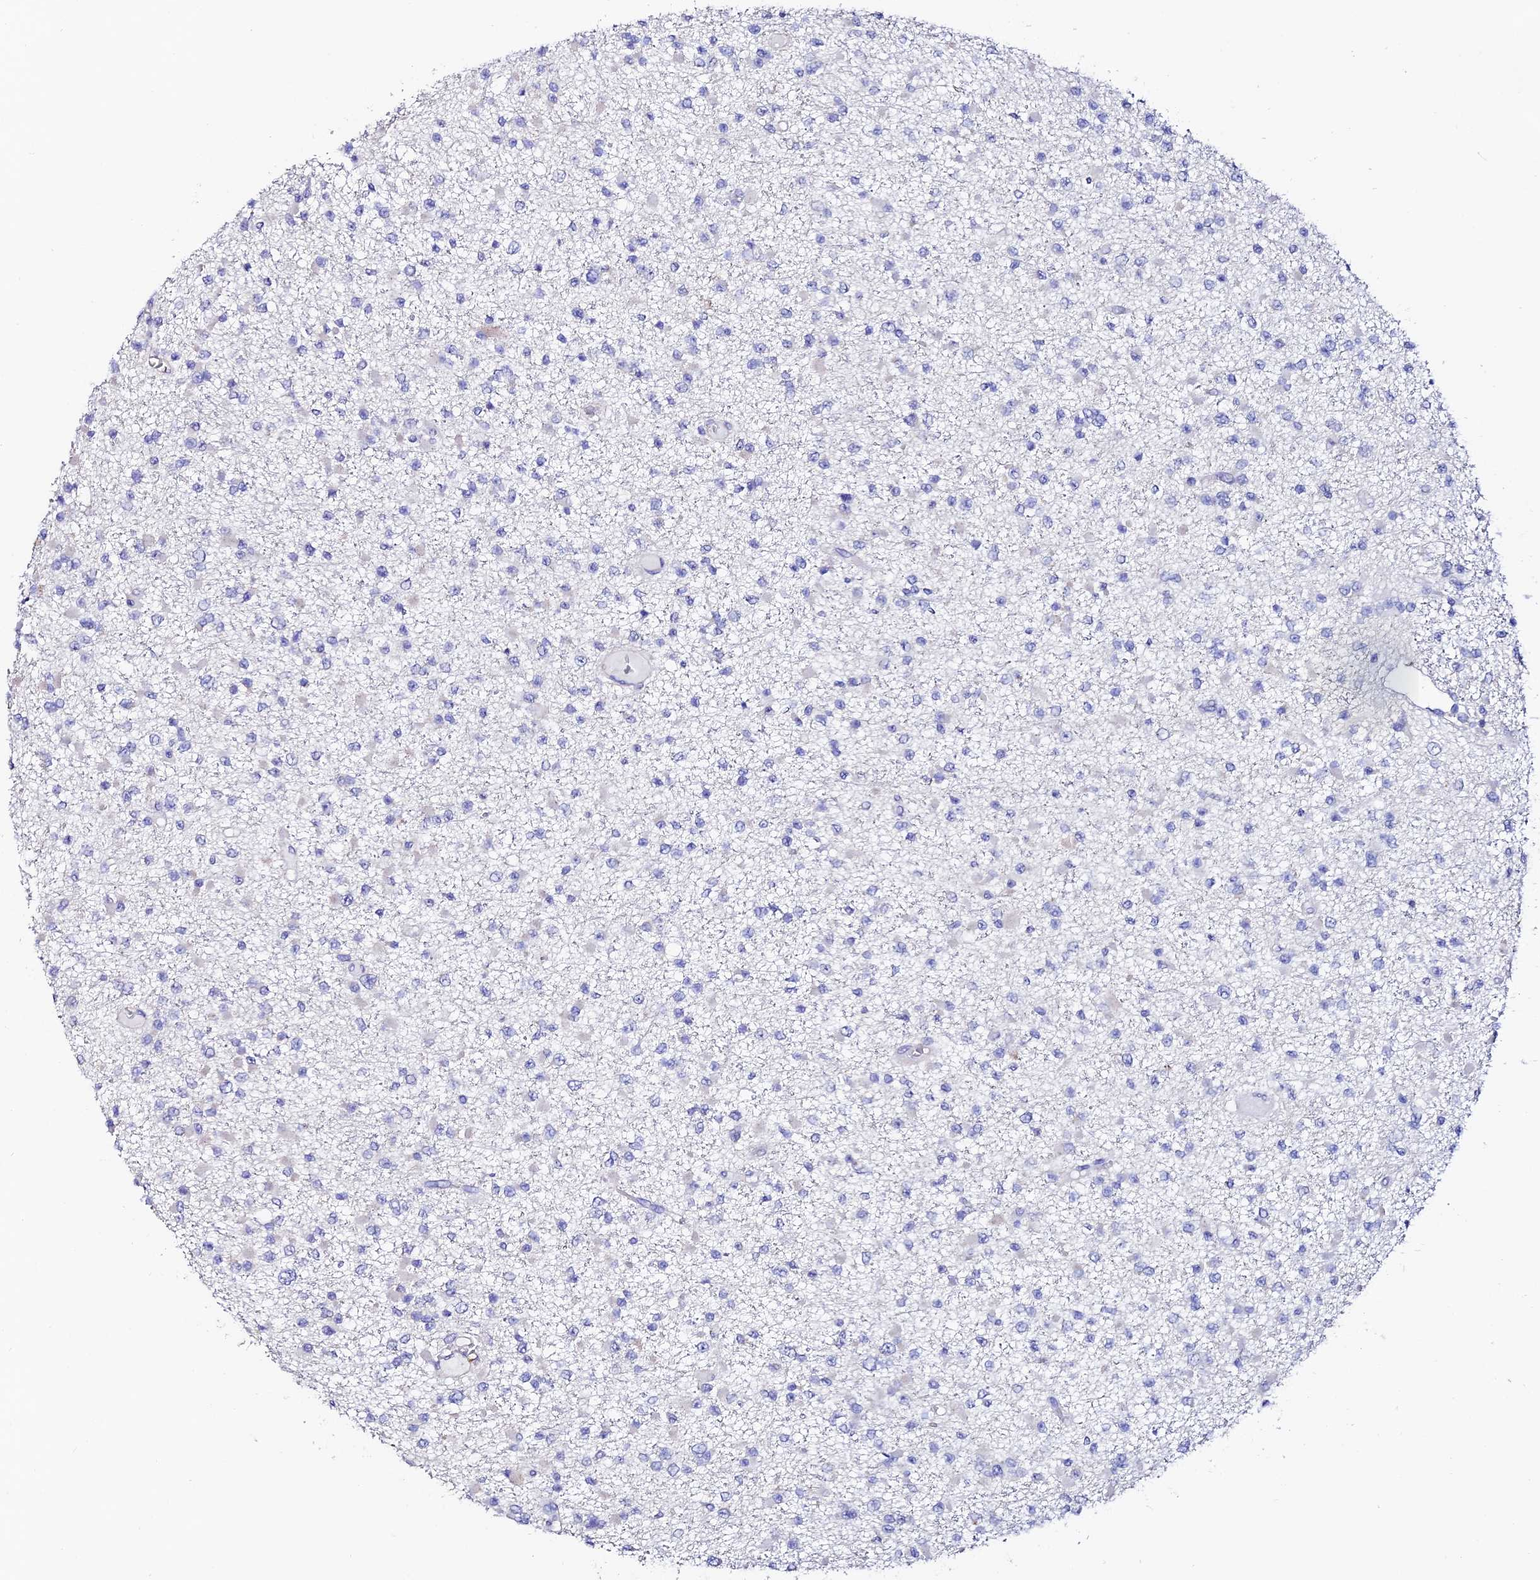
{"staining": {"intensity": "negative", "quantity": "none", "location": "none"}, "tissue": "glioma", "cell_type": "Tumor cells", "image_type": "cancer", "snomed": [{"axis": "morphology", "description": "Glioma, malignant, Low grade"}, {"axis": "topography", "description": "Brain"}], "caption": "Immunohistochemical staining of human glioma reveals no significant staining in tumor cells. Brightfield microscopy of IHC stained with DAB (brown) and hematoxylin (blue), captured at high magnification.", "gene": "ESM1", "patient": {"sex": "female", "age": 22}}